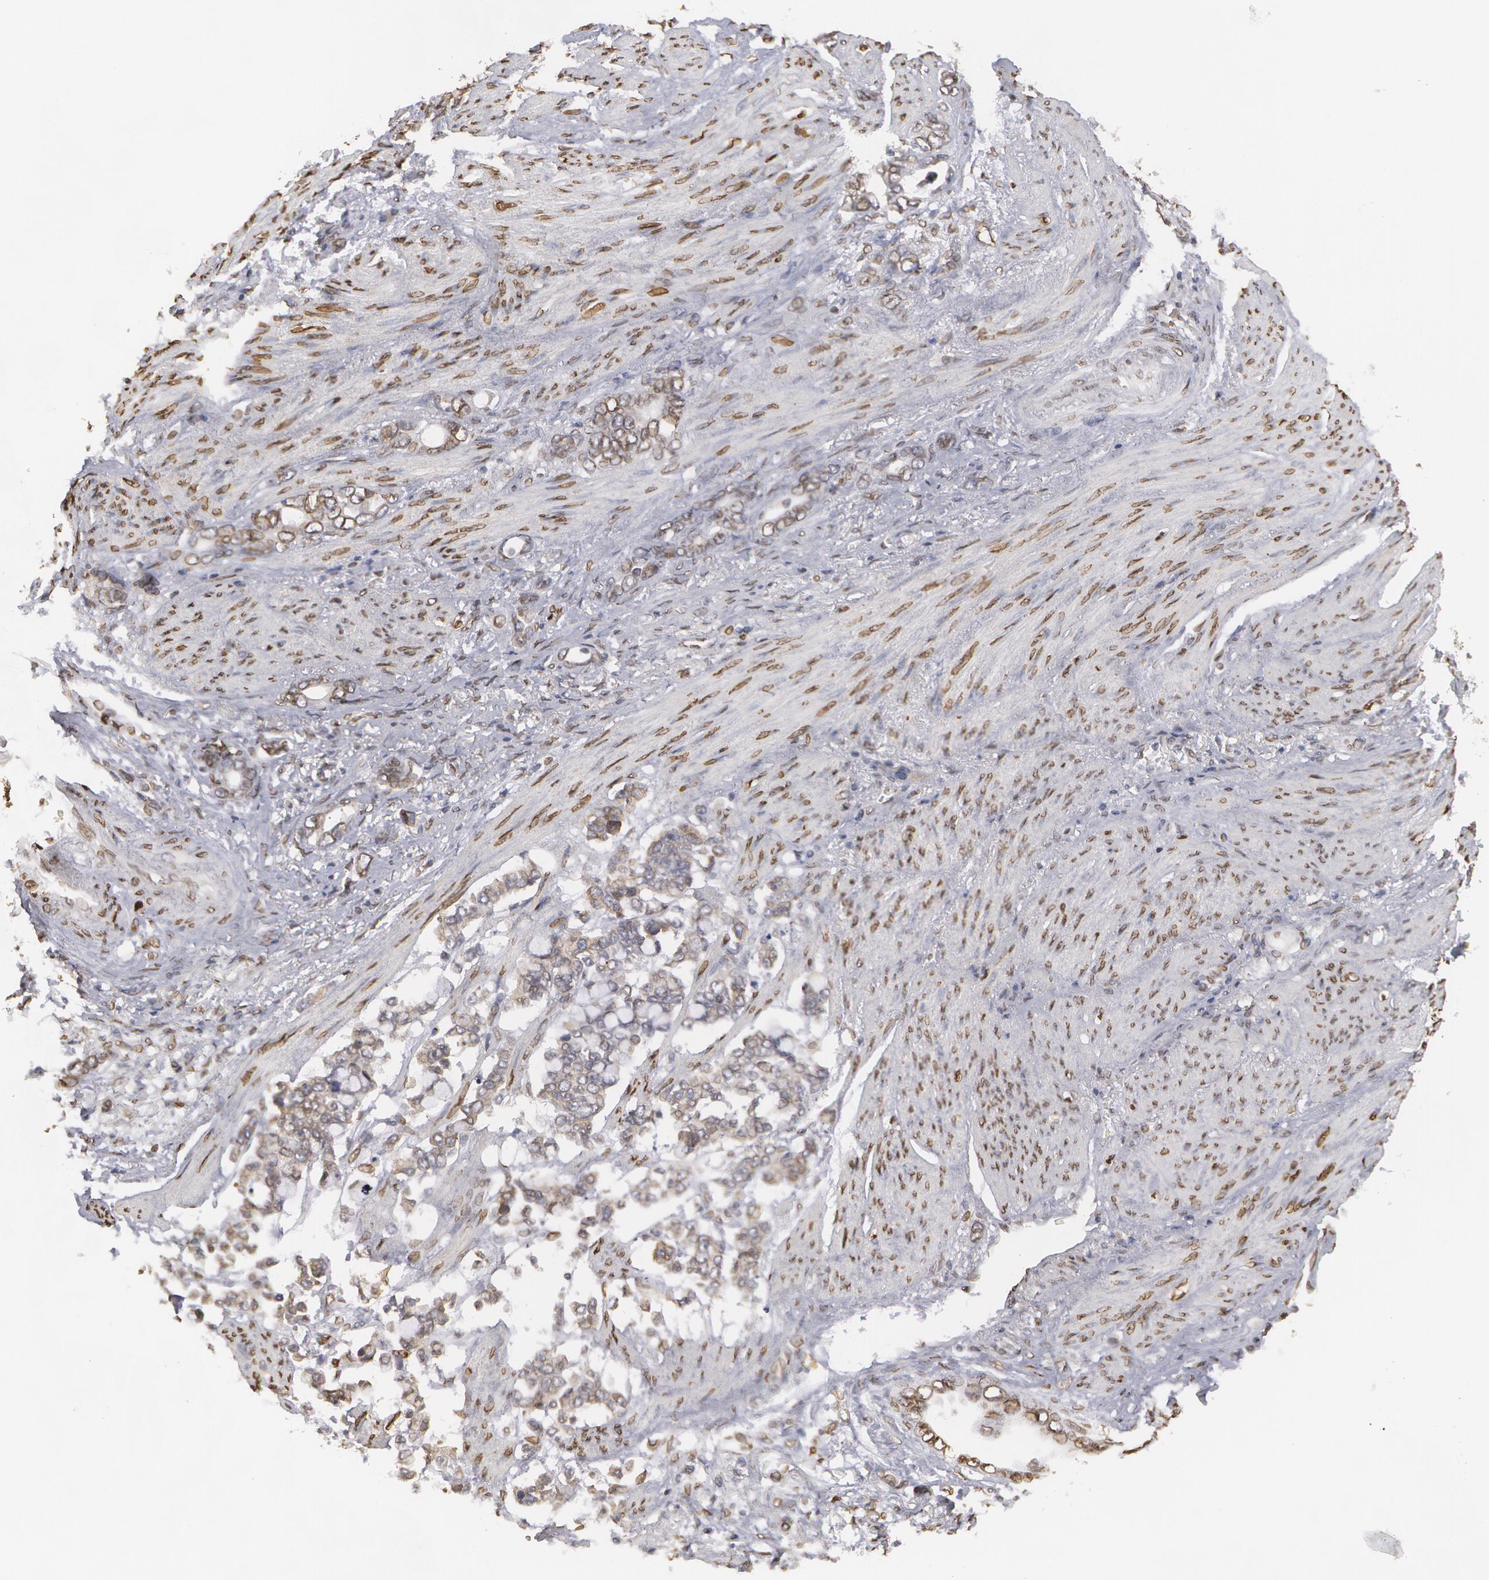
{"staining": {"intensity": "weak", "quantity": "<25%", "location": "nuclear"}, "tissue": "stomach cancer", "cell_type": "Tumor cells", "image_type": "cancer", "snomed": [{"axis": "morphology", "description": "Adenocarcinoma, NOS"}, {"axis": "topography", "description": "Stomach"}], "caption": "A micrograph of stomach adenocarcinoma stained for a protein exhibits no brown staining in tumor cells.", "gene": "EMD", "patient": {"sex": "male", "age": 78}}